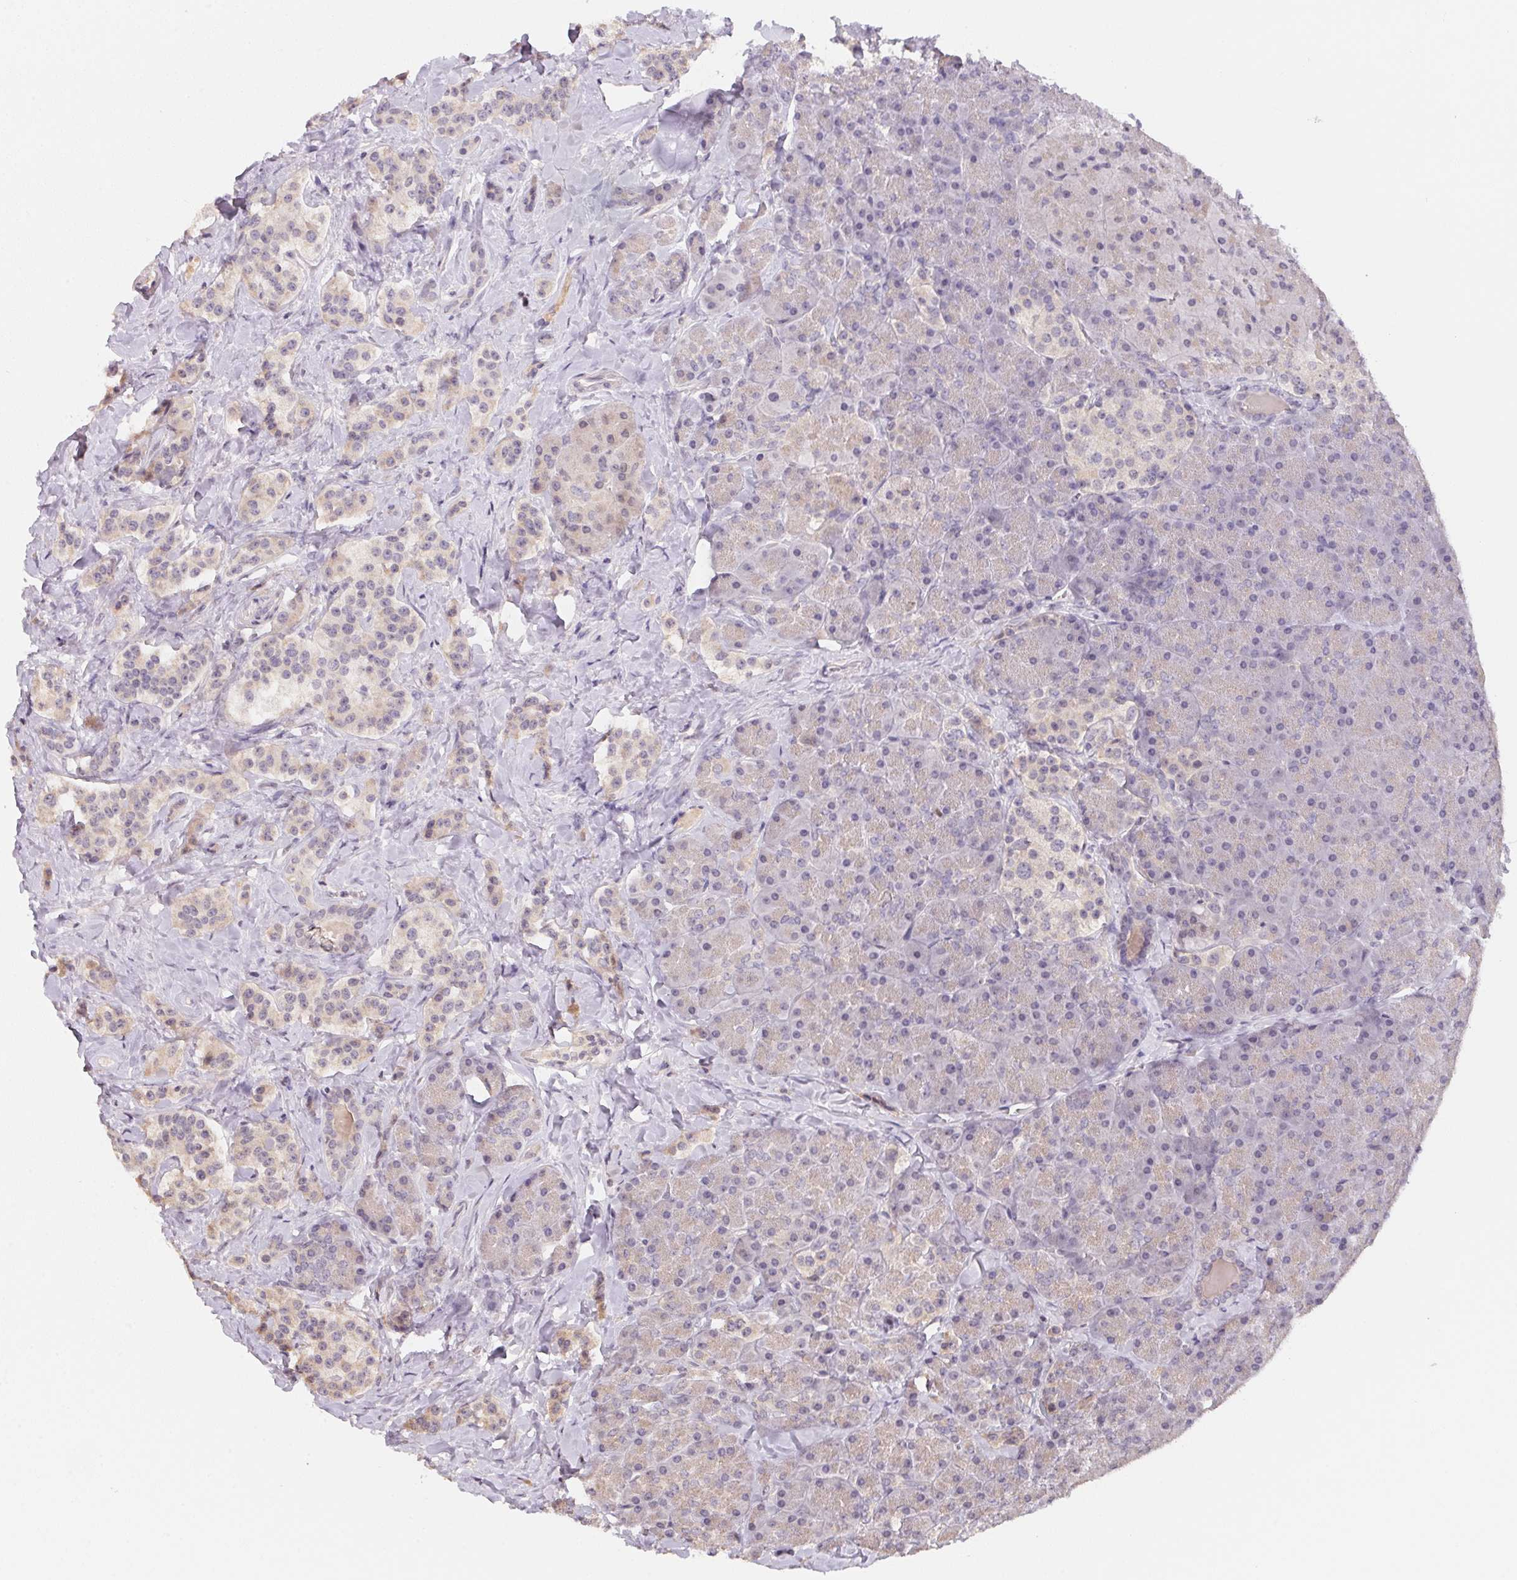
{"staining": {"intensity": "negative", "quantity": "none", "location": "none"}, "tissue": "carcinoid", "cell_type": "Tumor cells", "image_type": "cancer", "snomed": [{"axis": "morphology", "description": "Normal tissue, NOS"}, {"axis": "morphology", "description": "Carcinoid, malignant, NOS"}, {"axis": "topography", "description": "Pancreas"}], "caption": "Carcinoid (malignant) was stained to show a protein in brown. There is no significant positivity in tumor cells.", "gene": "KIFC1", "patient": {"sex": "male", "age": 36}}